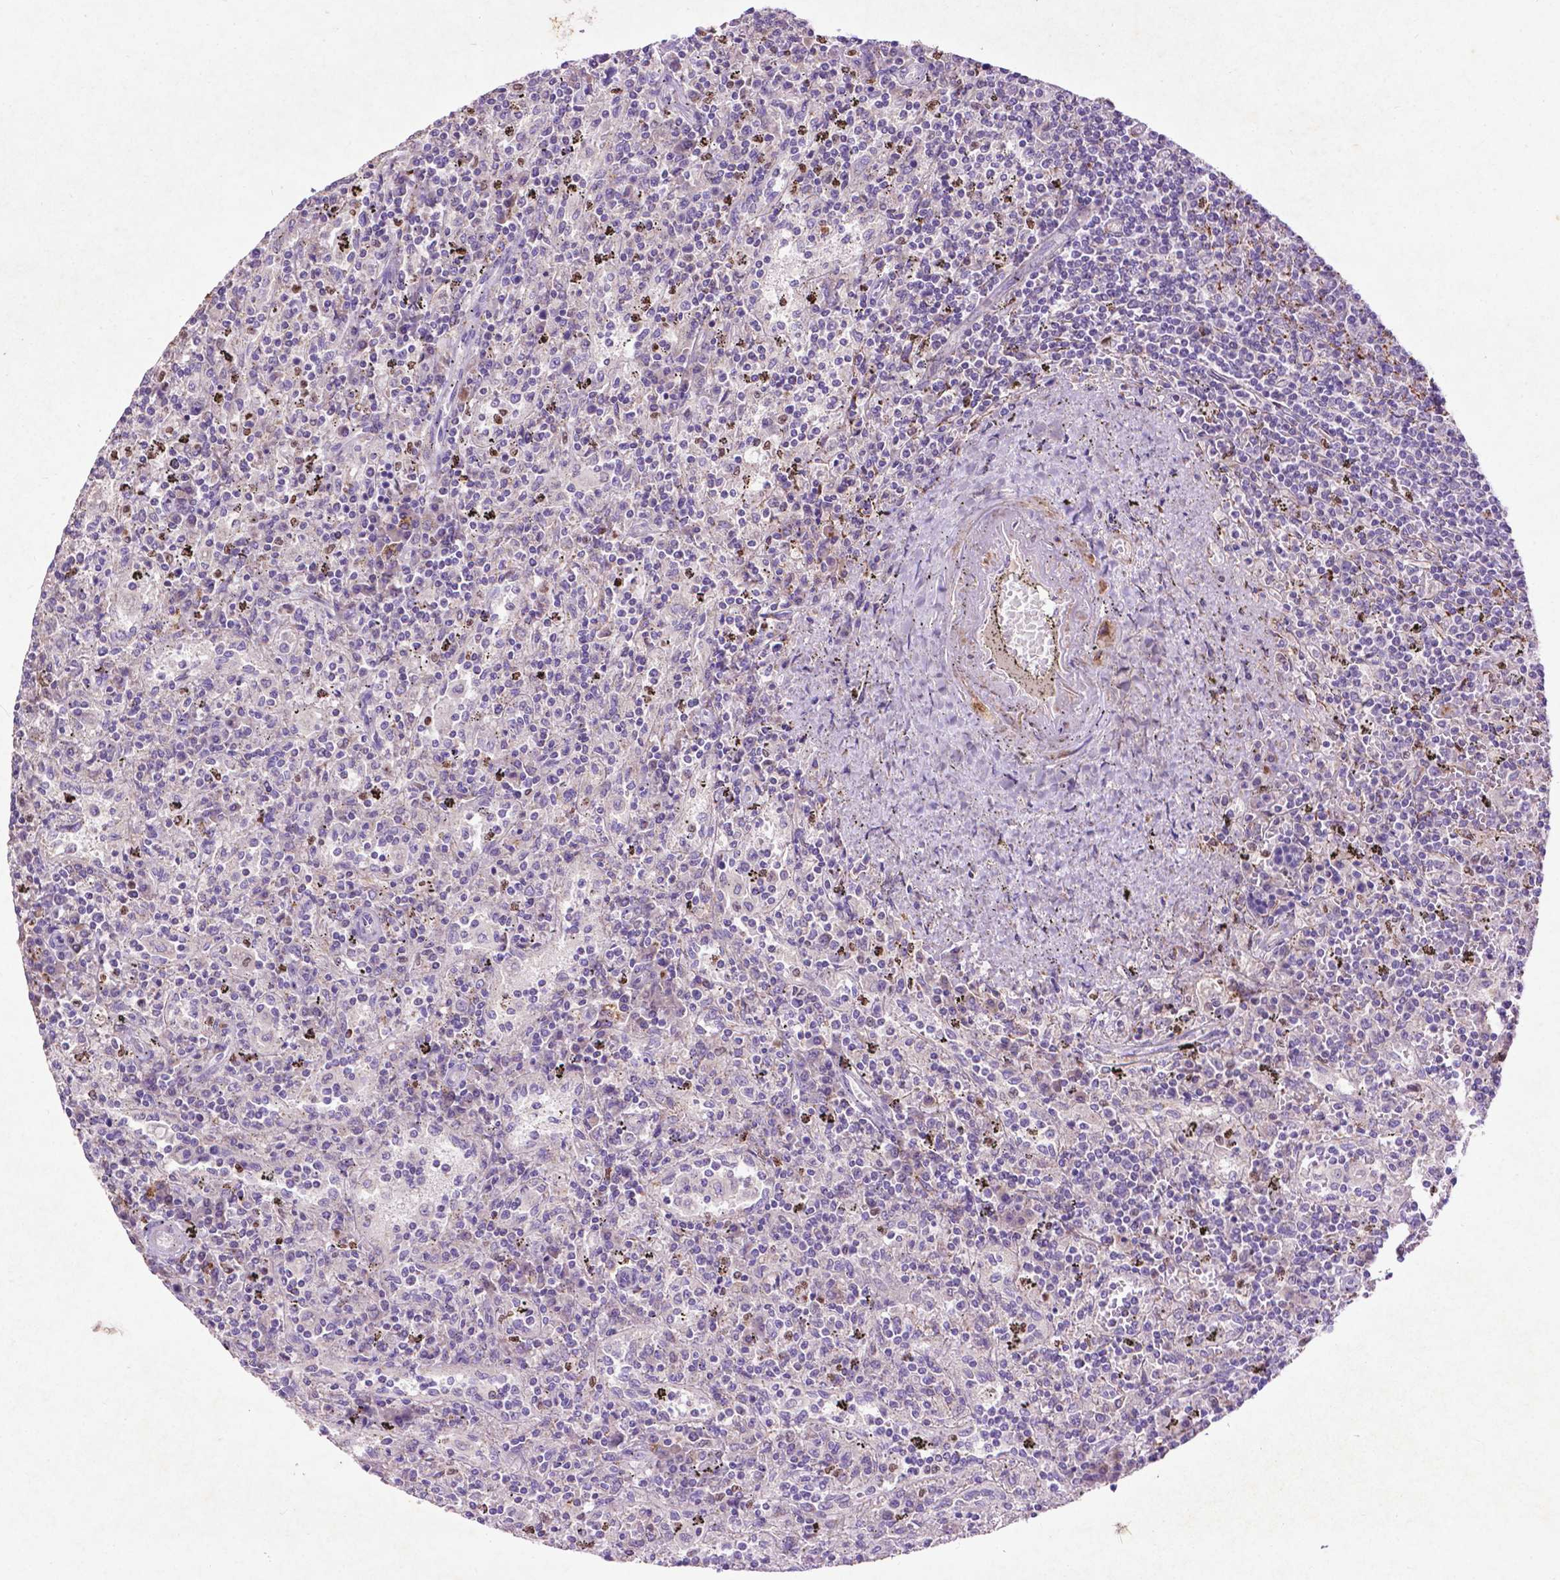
{"staining": {"intensity": "negative", "quantity": "none", "location": "none"}, "tissue": "lymphoma", "cell_type": "Tumor cells", "image_type": "cancer", "snomed": [{"axis": "morphology", "description": "Malignant lymphoma, non-Hodgkin's type, Low grade"}, {"axis": "topography", "description": "Spleen"}], "caption": "The histopathology image exhibits no staining of tumor cells in lymphoma. (Immunohistochemistry, brightfield microscopy, high magnification).", "gene": "THEGL", "patient": {"sex": "male", "age": 62}}